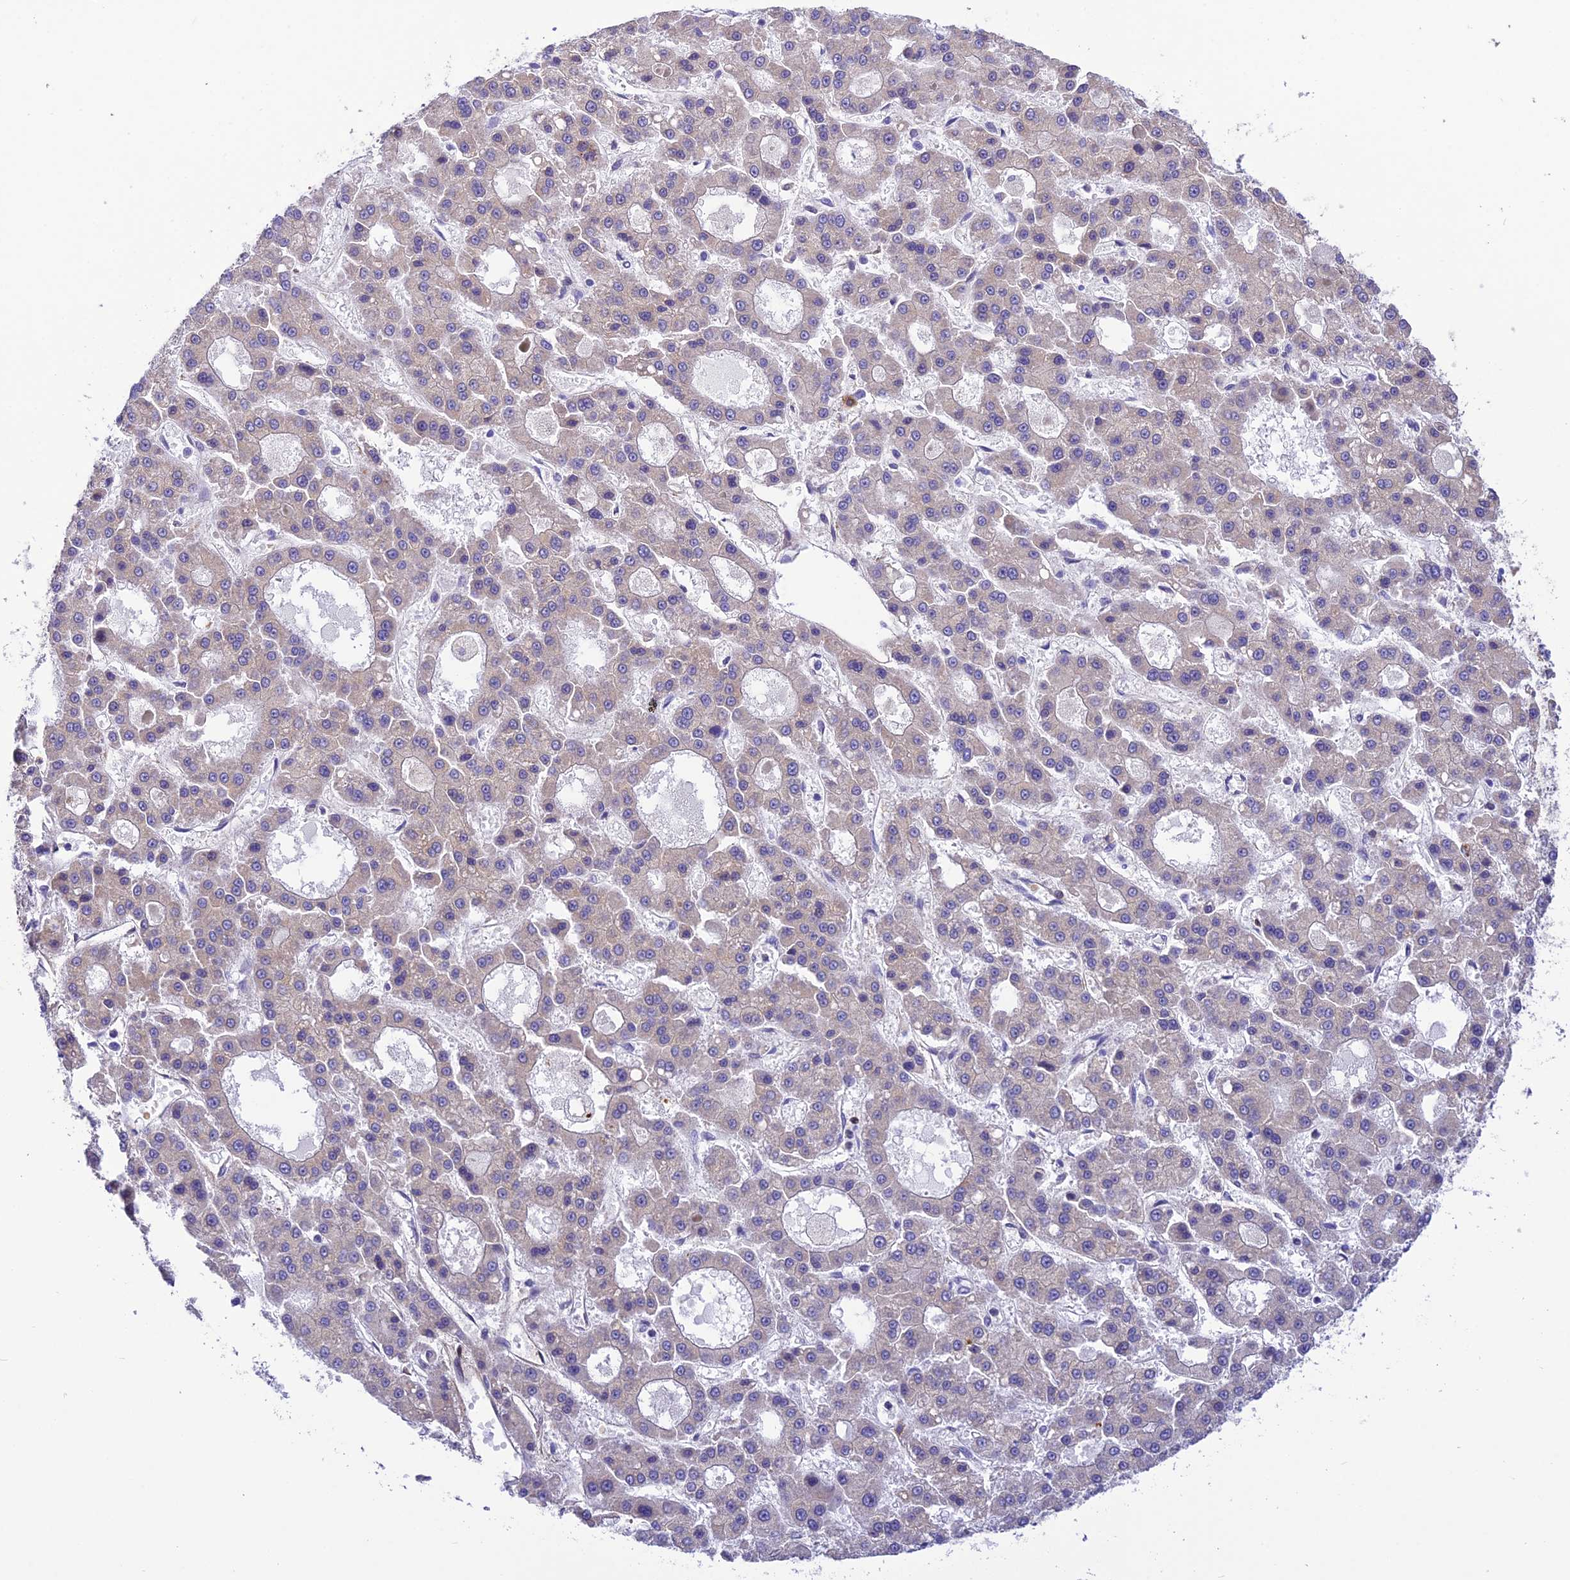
{"staining": {"intensity": "negative", "quantity": "none", "location": "none"}, "tissue": "liver cancer", "cell_type": "Tumor cells", "image_type": "cancer", "snomed": [{"axis": "morphology", "description": "Carcinoma, Hepatocellular, NOS"}, {"axis": "topography", "description": "Liver"}], "caption": "Protein analysis of liver hepatocellular carcinoma reveals no significant positivity in tumor cells.", "gene": "TRIM43B", "patient": {"sex": "male", "age": 70}}